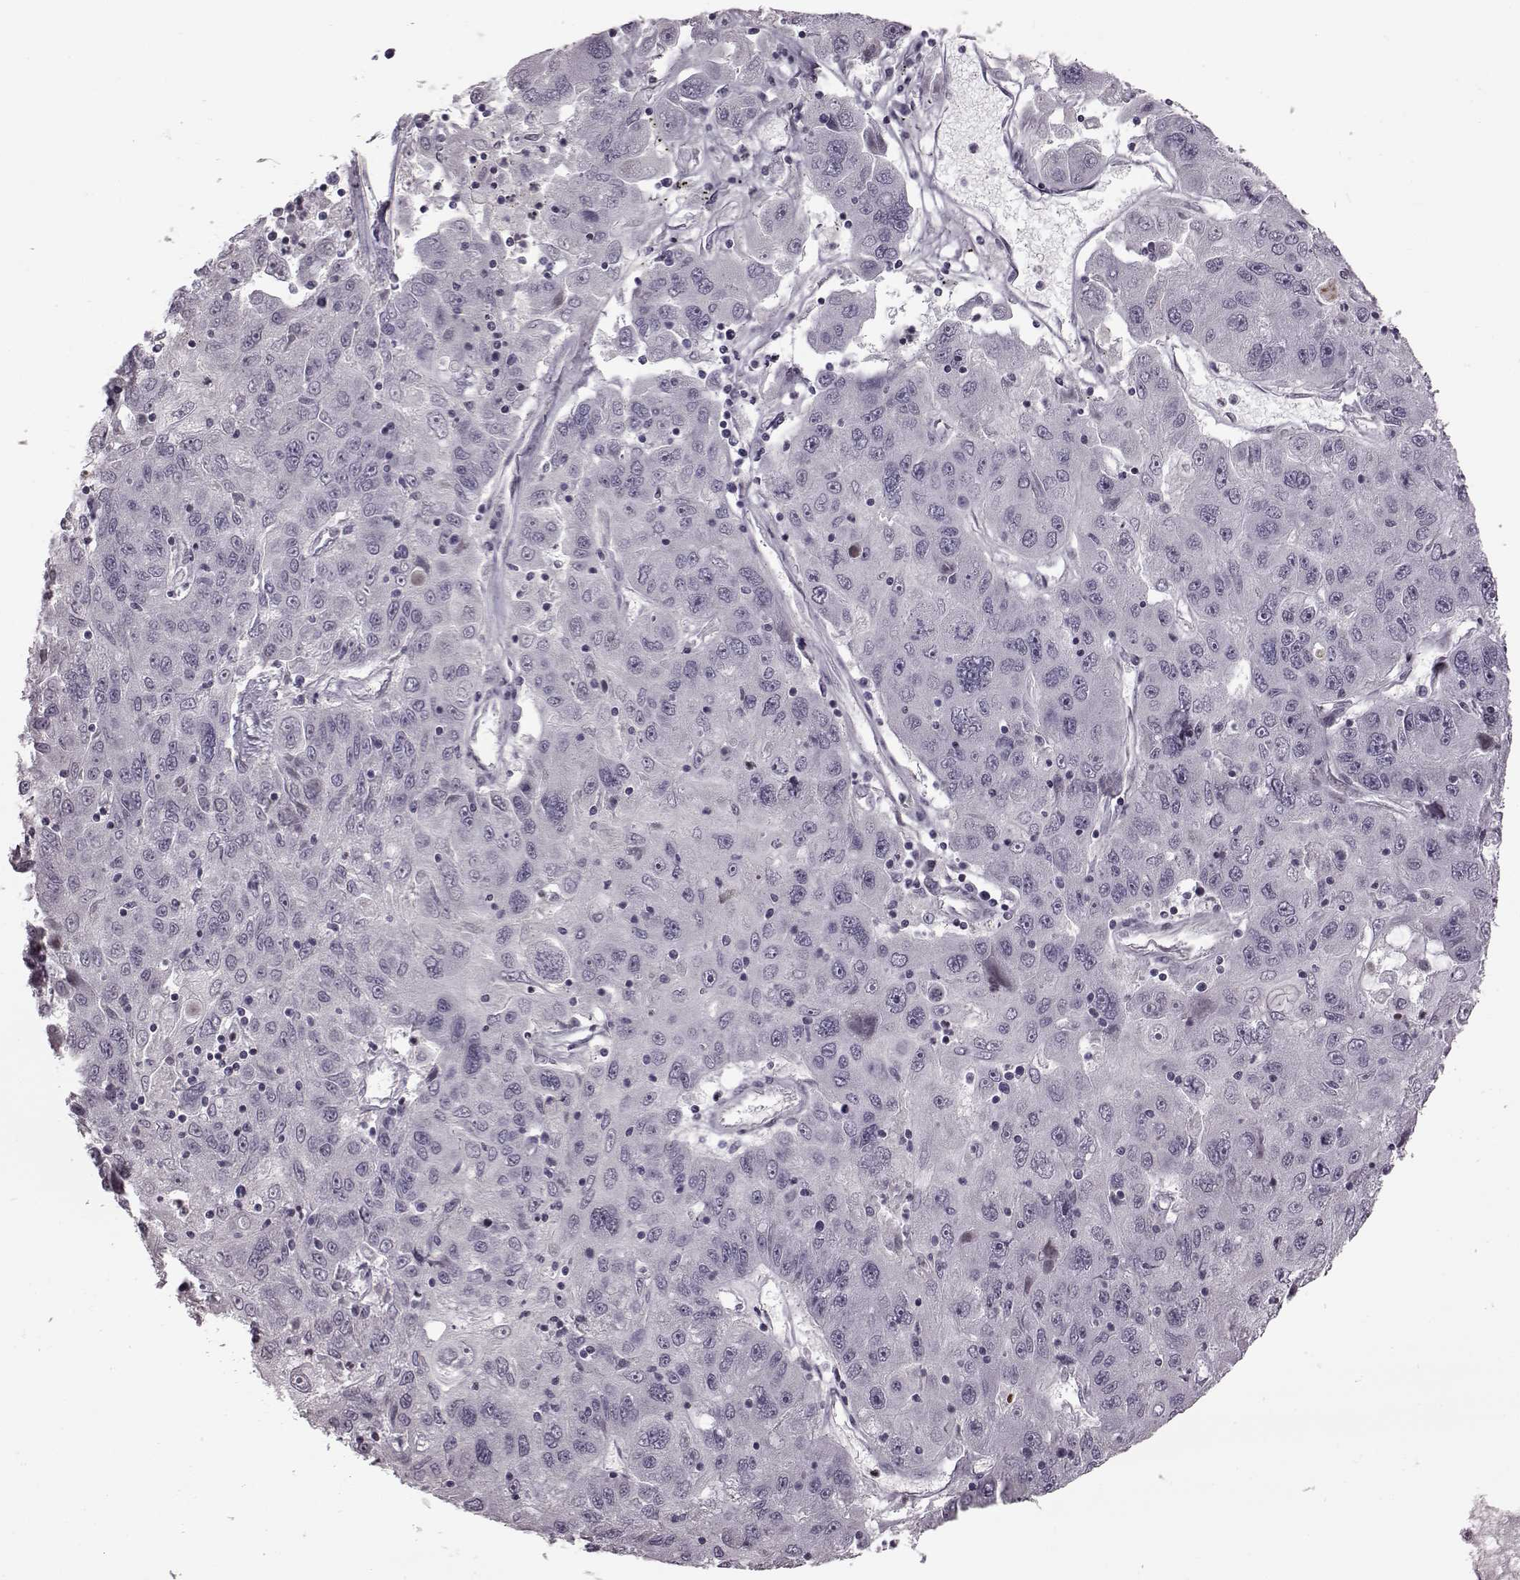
{"staining": {"intensity": "negative", "quantity": "none", "location": "none"}, "tissue": "stomach cancer", "cell_type": "Tumor cells", "image_type": "cancer", "snomed": [{"axis": "morphology", "description": "Adenocarcinoma, NOS"}, {"axis": "topography", "description": "Stomach"}], "caption": "Tumor cells show no significant expression in stomach adenocarcinoma.", "gene": "GAL", "patient": {"sex": "male", "age": 56}}